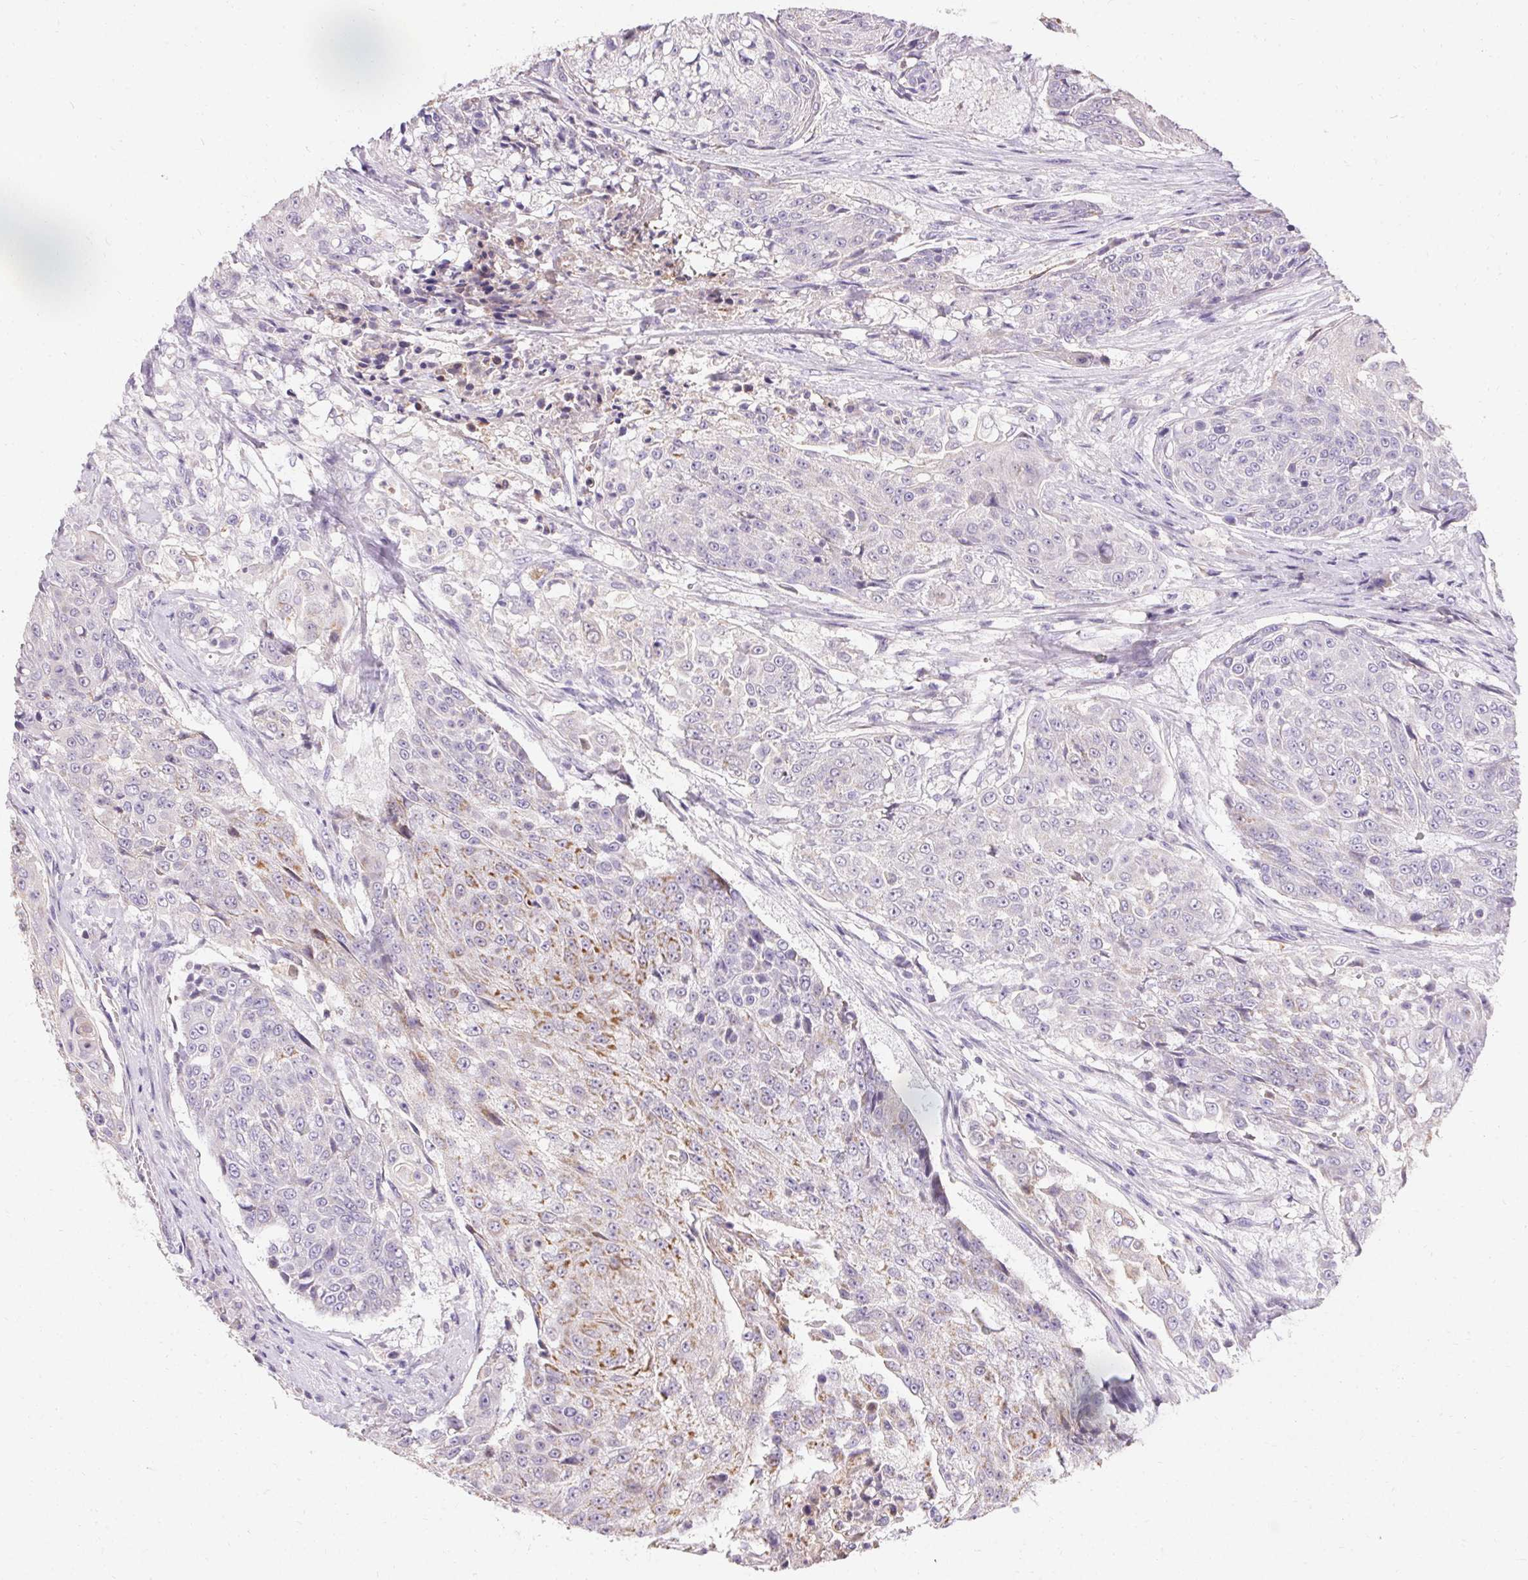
{"staining": {"intensity": "moderate", "quantity": "<25%", "location": "cytoplasmic/membranous"}, "tissue": "urothelial cancer", "cell_type": "Tumor cells", "image_type": "cancer", "snomed": [{"axis": "morphology", "description": "Urothelial carcinoma, High grade"}, {"axis": "topography", "description": "Urinary bladder"}], "caption": "IHC (DAB) staining of human urothelial carcinoma (high-grade) shows moderate cytoplasmic/membranous protein positivity in approximately <25% of tumor cells.", "gene": "TRIP13", "patient": {"sex": "female", "age": 63}}